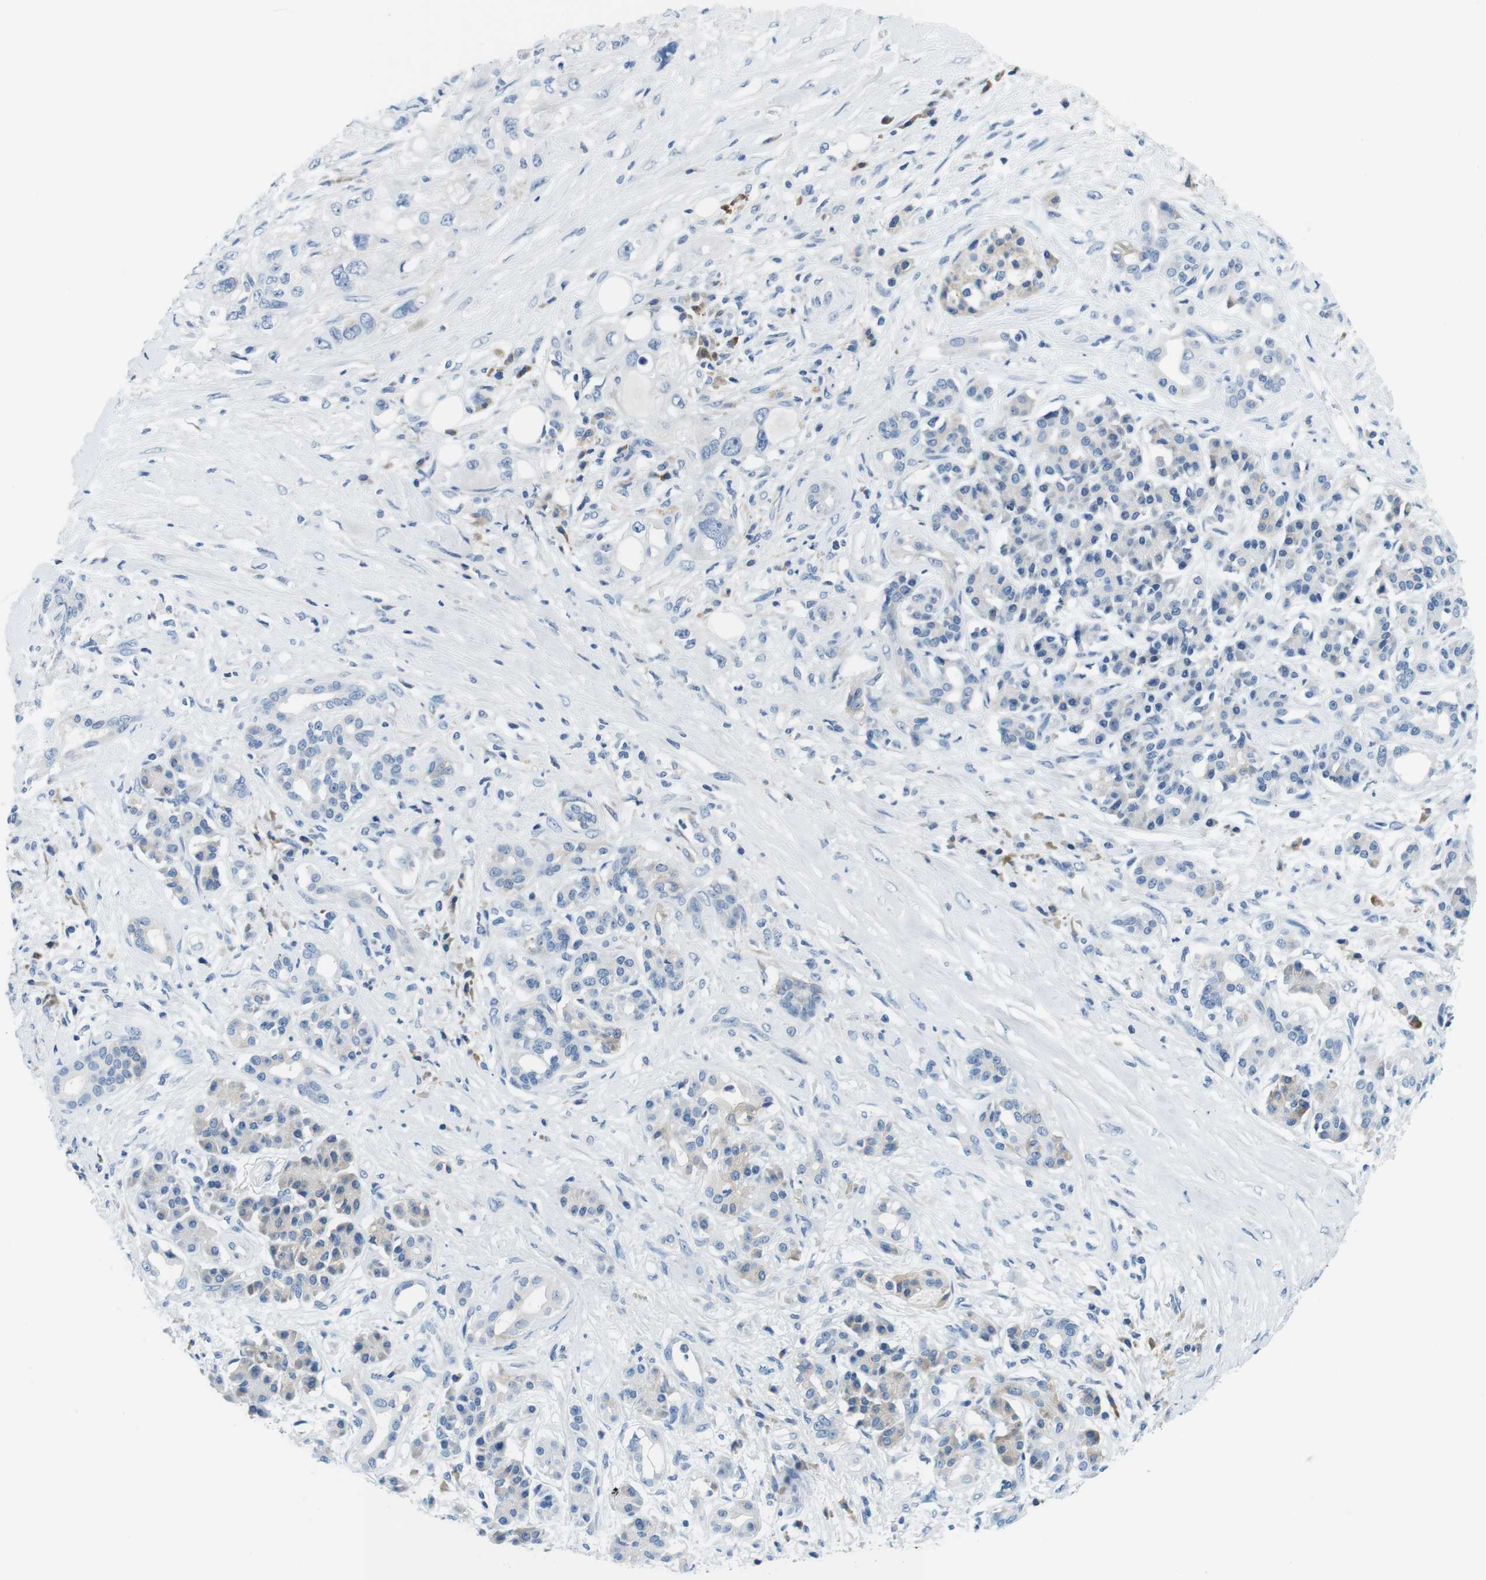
{"staining": {"intensity": "weak", "quantity": "25%-75%", "location": "cytoplasmic/membranous"}, "tissue": "pancreatic cancer", "cell_type": "Tumor cells", "image_type": "cancer", "snomed": [{"axis": "morphology", "description": "Adenocarcinoma, NOS"}, {"axis": "topography", "description": "Pancreas"}], "caption": "Immunohistochemical staining of human pancreatic adenocarcinoma shows low levels of weak cytoplasmic/membranous staining in about 25%-75% of tumor cells.", "gene": "IGHD", "patient": {"sex": "female", "age": 56}}